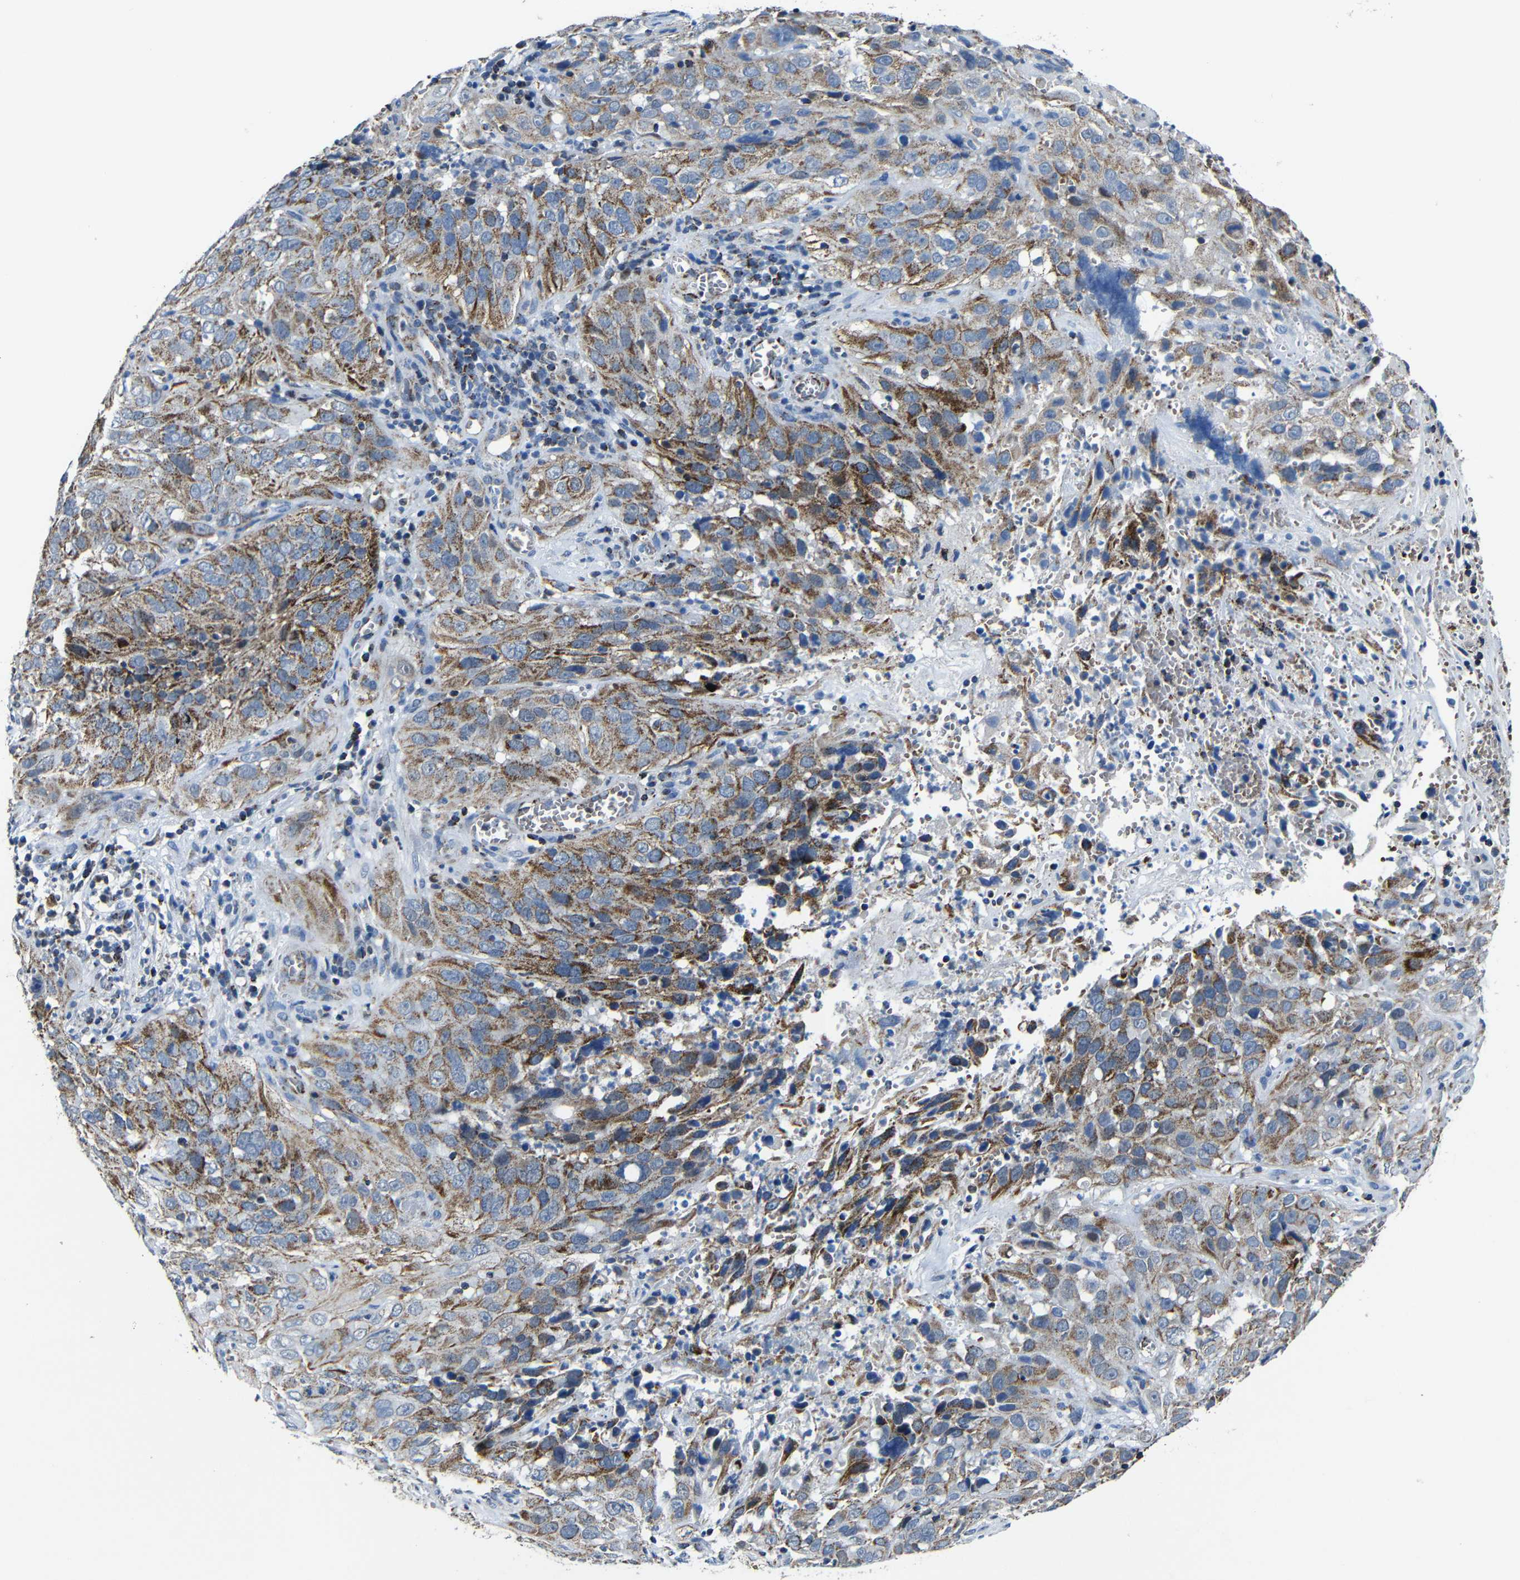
{"staining": {"intensity": "moderate", "quantity": "25%-75%", "location": "cytoplasmic/membranous"}, "tissue": "cervical cancer", "cell_type": "Tumor cells", "image_type": "cancer", "snomed": [{"axis": "morphology", "description": "Squamous cell carcinoma, NOS"}, {"axis": "topography", "description": "Cervix"}], "caption": "Moderate cytoplasmic/membranous protein staining is identified in approximately 25%-75% of tumor cells in cervical cancer. The staining is performed using DAB (3,3'-diaminobenzidine) brown chromogen to label protein expression. The nuclei are counter-stained blue using hematoxylin.", "gene": "CA5B", "patient": {"sex": "female", "age": 32}}